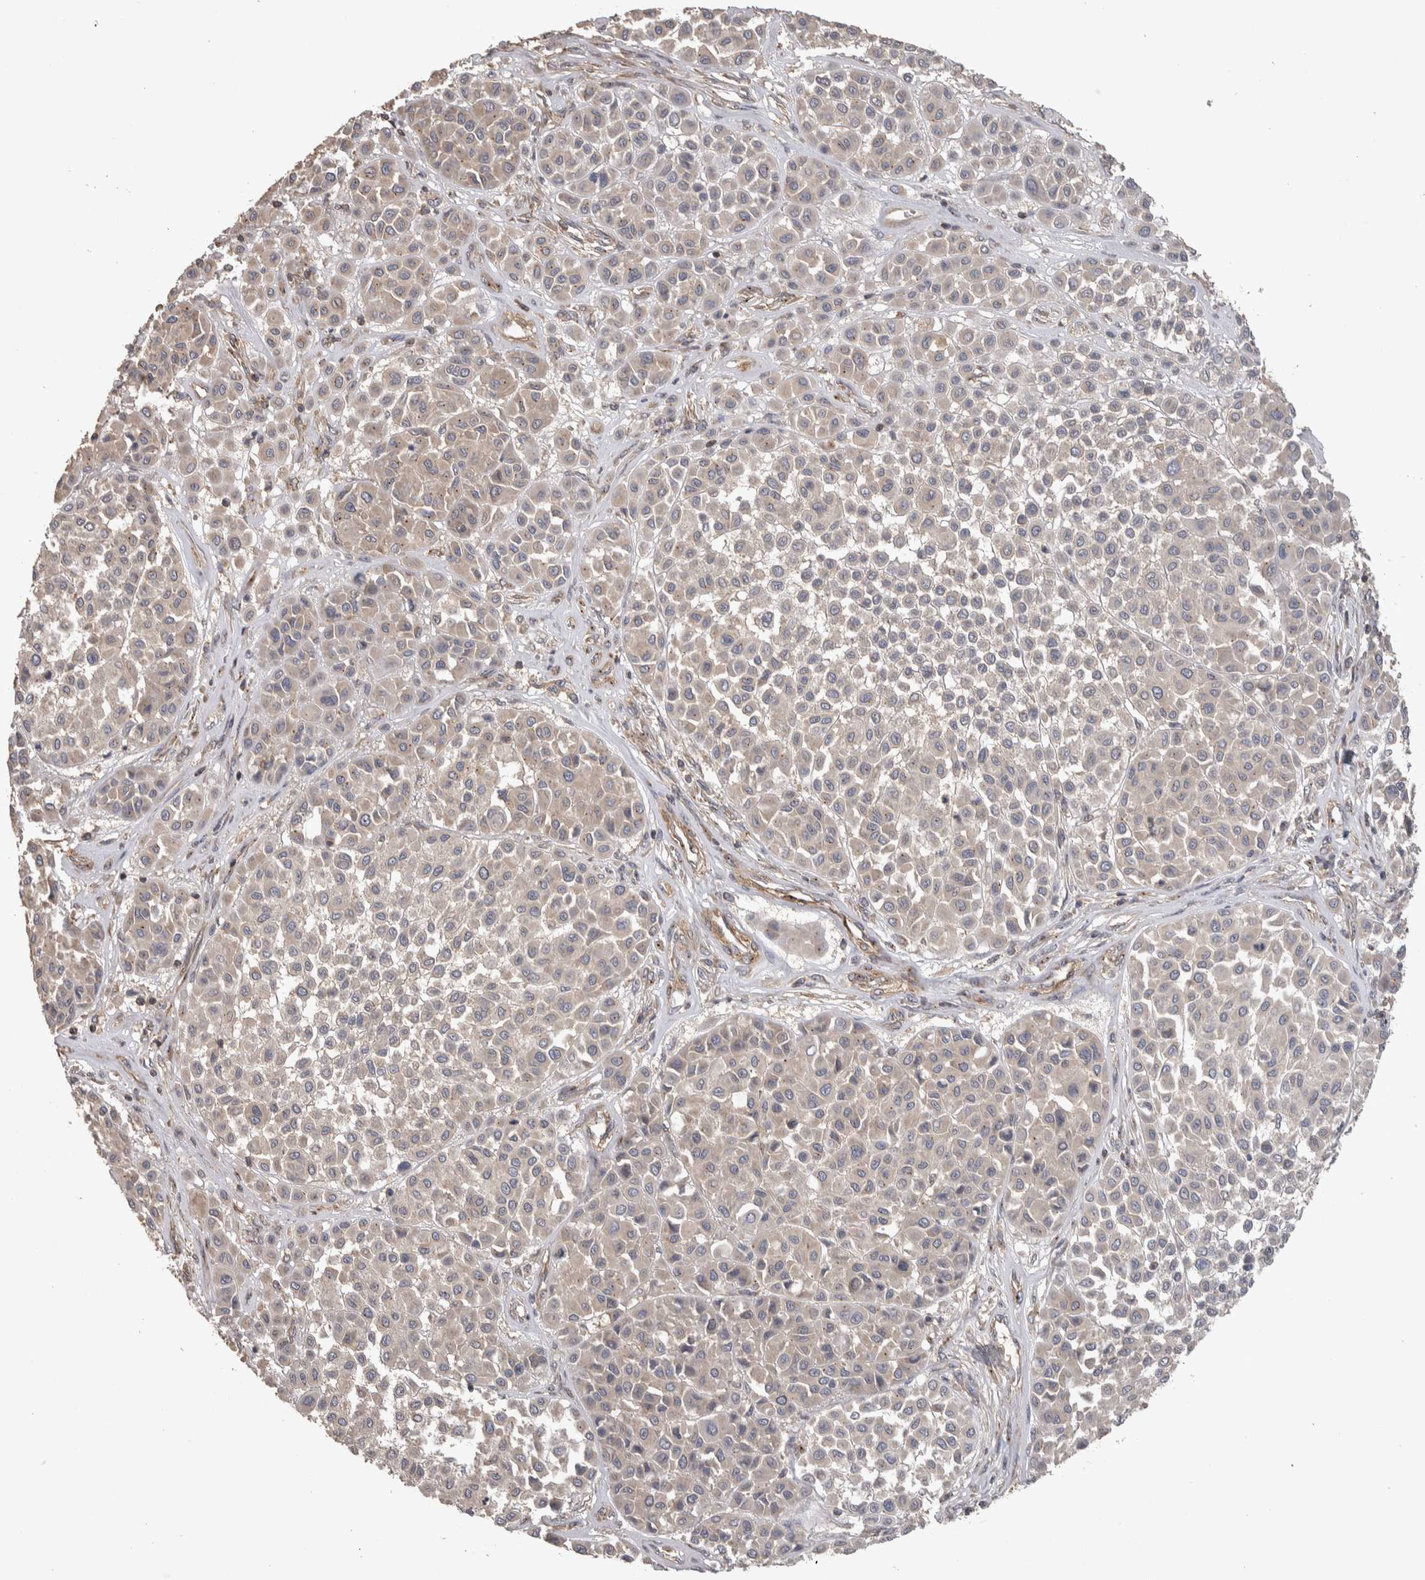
{"staining": {"intensity": "negative", "quantity": "none", "location": "none"}, "tissue": "melanoma", "cell_type": "Tumor cells", "image_type": "cancer", "snomed": [{"axis": "morphology", "description": "Malignant melanoma, Metastatic site"}, {"axis": "topography", "description": "Soft tissue"}], "caption": "An image of malignant melanoma (metastatic site) stained for a protein demonstrates no brown staining in tumor cells.", "gene": "IFRD1", "patient": {"sex": "male", "age": 41}}